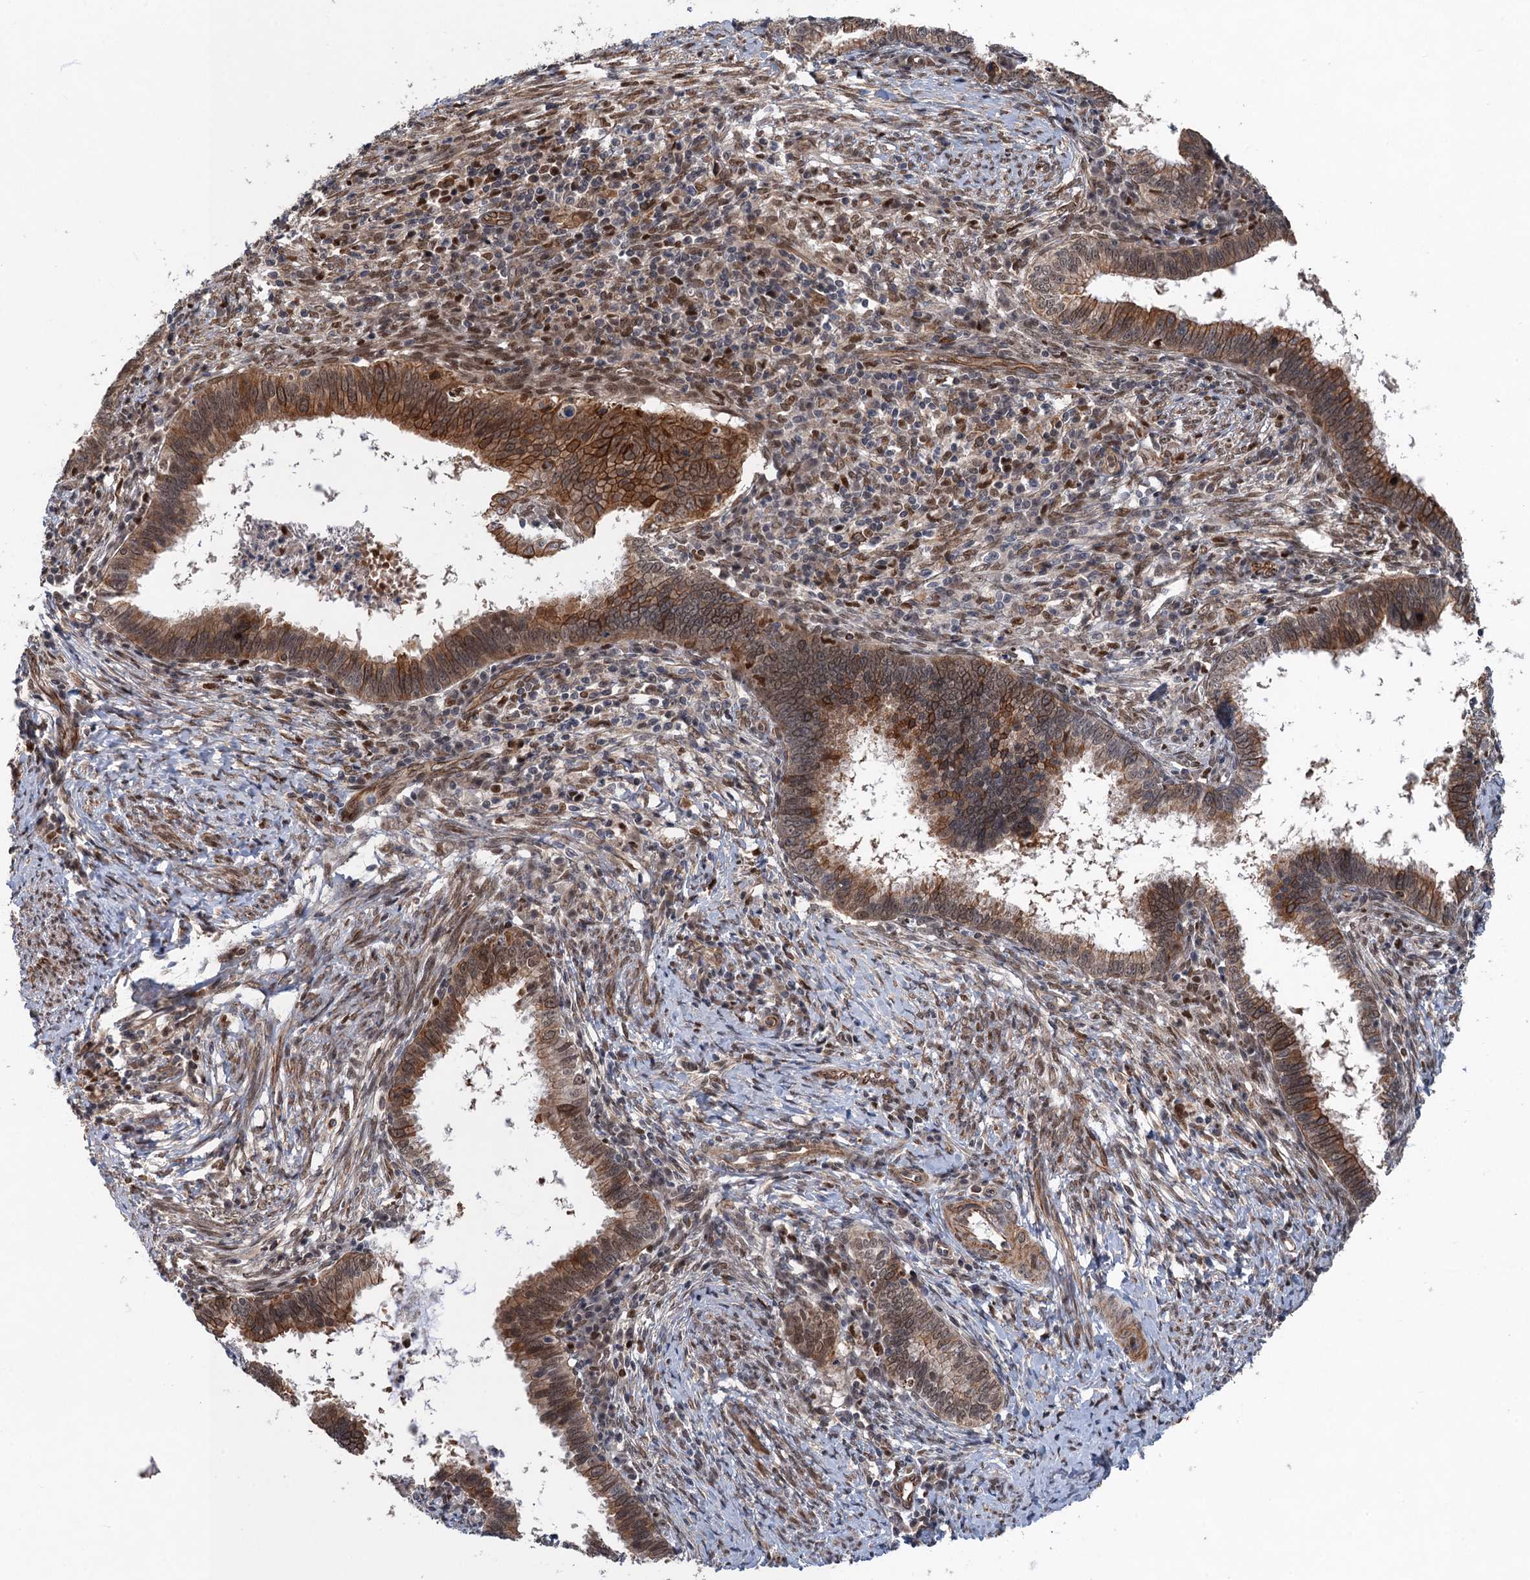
{"staining": {"intensity": "moderate", "quantity": "25%-75%", "location": "cytoplasmic/membranous"}, "tissue": "cervical cancer", "cell_type": "Tumor cells", "image_type": "cancer", "snomed": [{"axis": "morphology", "description": "Adenocarcinoma, NOS"}, {"axis": "topography", "description": "Cervix"}], "caption": "Immunohistochemistry (IHC) micrograph of neoplastic tissue: human cervical cancer (adenocarcinoma) stained using immunohistochemistry exhibits medium levels of moderate protein expression localized specifically in the cytoplasmic/membranous of tumor cells, appearing as a cytoplasmic/membranous brown color.", "gene": "TTC31", "patient": {"sex": "female", "age": 36}}